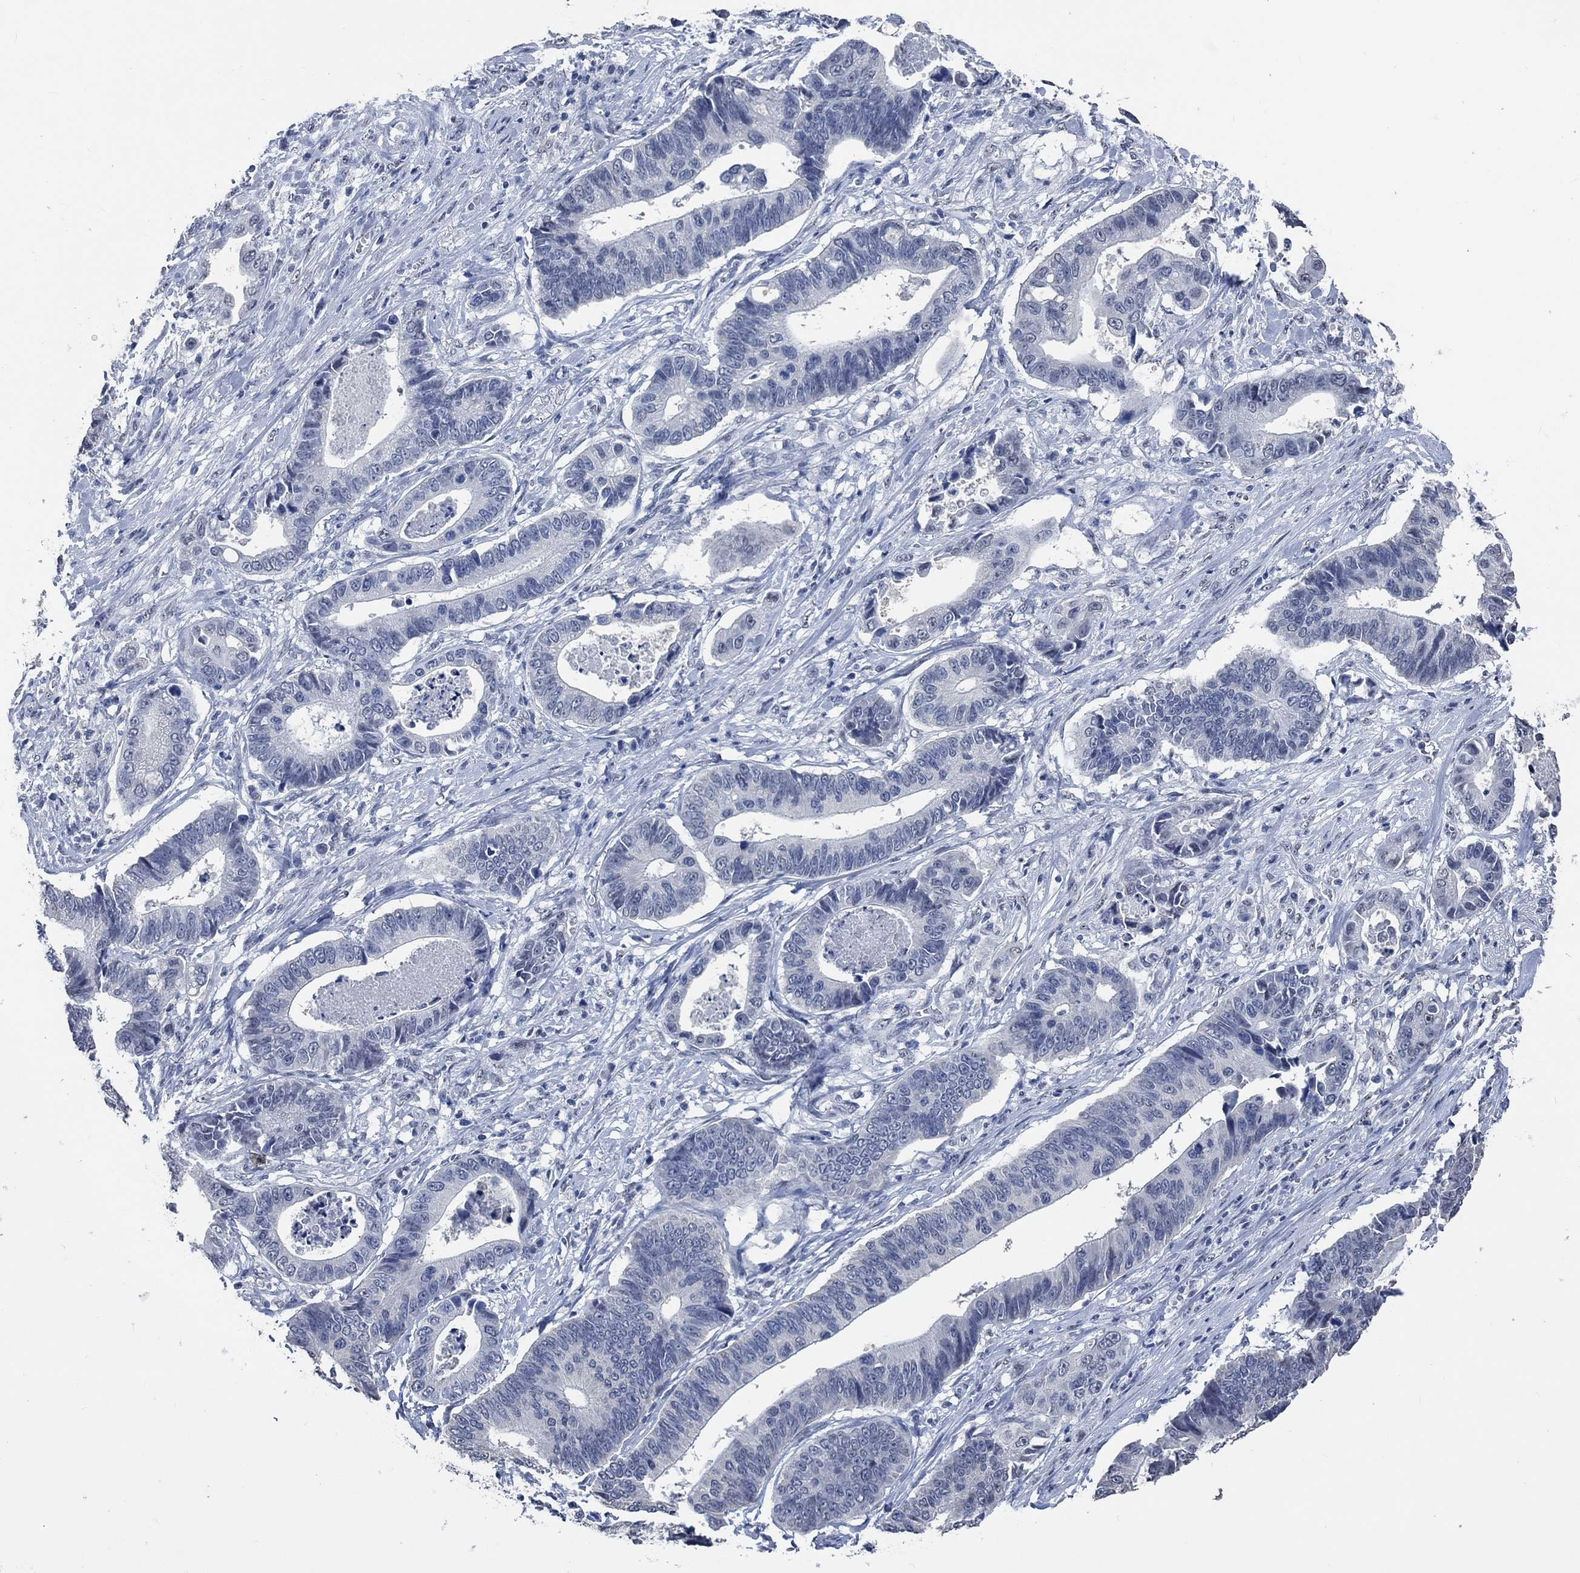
{"staining": {"intensity": "negative", "quantity": "none", "location": "none"}, "tissue": "stomach cancer", "cell_type": "Tumor cells", "image_type": "cancer", "snomed": [{"axis": "morphology", "description": "Adenocarcinoma, NOS"}, {"axis": "topography", "description": "Stomach"}], "caption": "This is a histopathology image of immunohistochemistry (IHC) staining of adenocarcinoma (stomach), which shows no positivity in tumor cells. (IHC, brightfield microscopy, high magnification).", "gene": "OBSCN", "patient": {"sex": "male", "age": 84}}